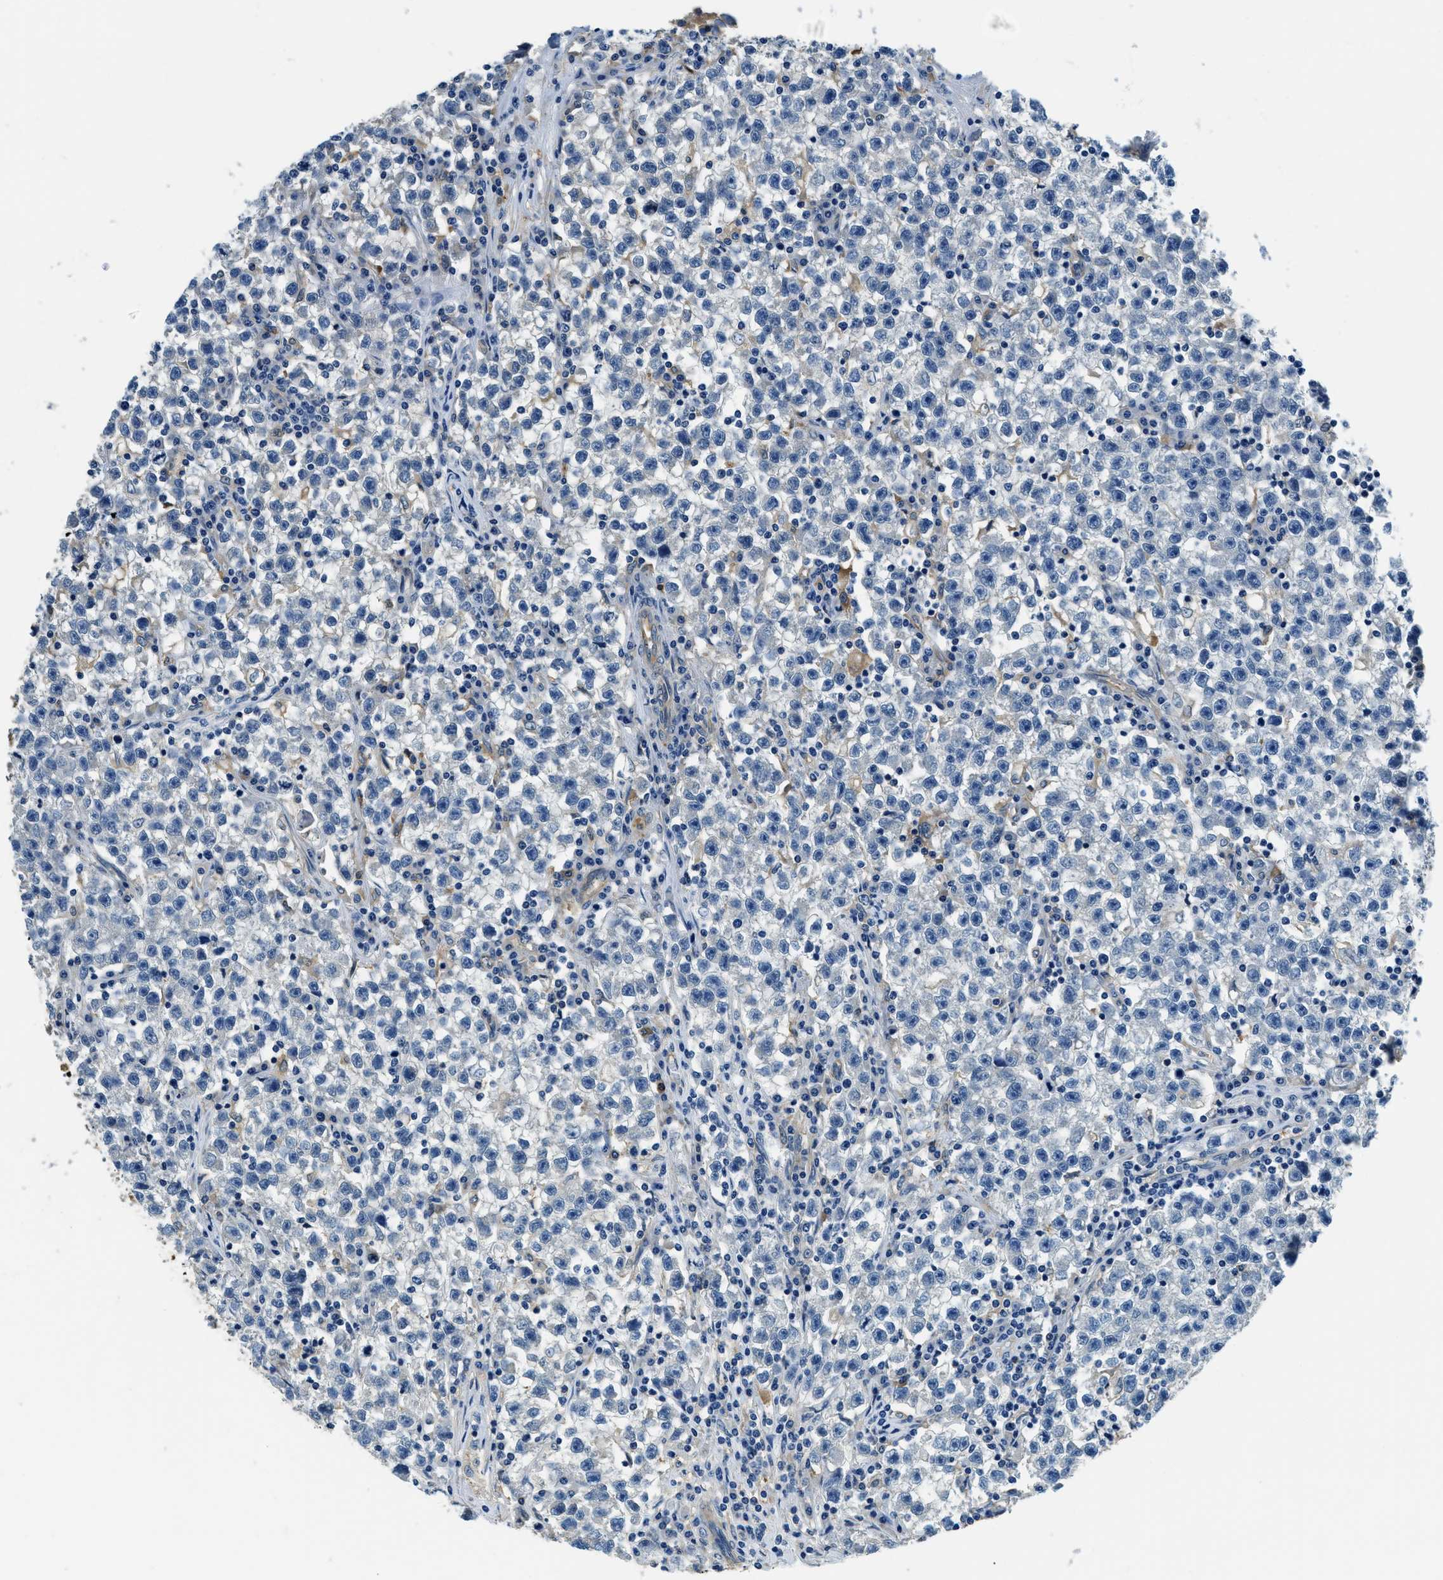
{"staining": {"intensity": "weak", "quantity": "<25%", "location": "cytoplasmic/membranous"}, "tissue": "testis cancer", "cell_type": "Tumor cells", "image_type": "cancer", "snomed": [{"axis": "morphology", "description": "Seminoma, NOS"}, {"axis": "topography", "description": "Testis"}], "caption": "Photomicrograph shows no significant protein staining in tumor cells of testis seminoma.", "gene": "TWF1", "patient": {"sex": "male", "age": 22}}